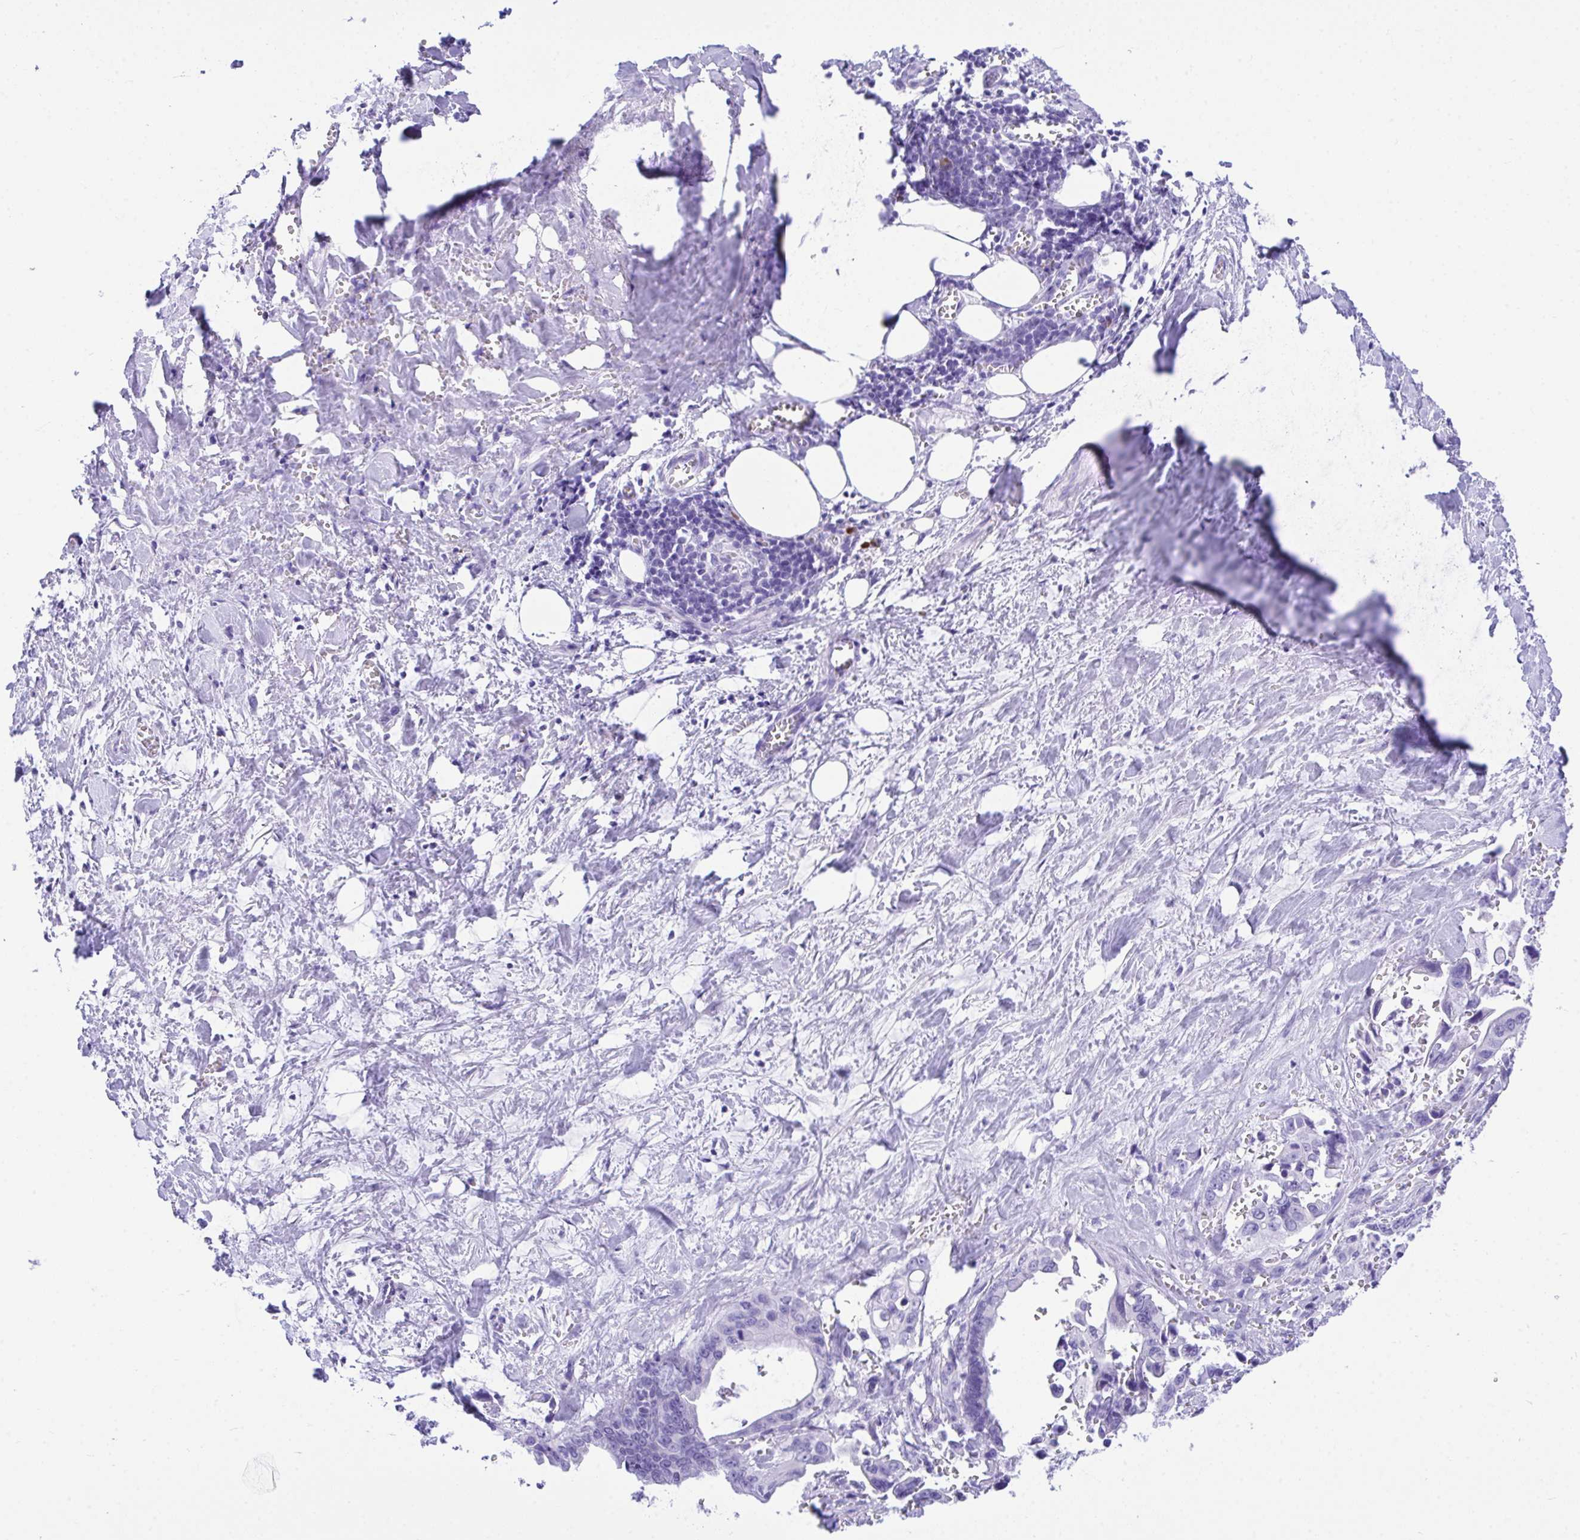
{"staining": {"intensity": "negative", "quantity": "none", "location": "none"}, "tissue": "pancreatic cancer", "cell_type": "Tumor cells", "image_type": "cancer", "snomed": [{"axis": "morphology", "description": "Adenocarcinoma, NOS"}, {"axis": "topography", "description": "Pancreas"}], "caption": "There is no significant expression in tumor cells of adenocarcinoma (pancreatic).", "gene": "BEST4", "patient": {"sex": "male", "age": 61}}